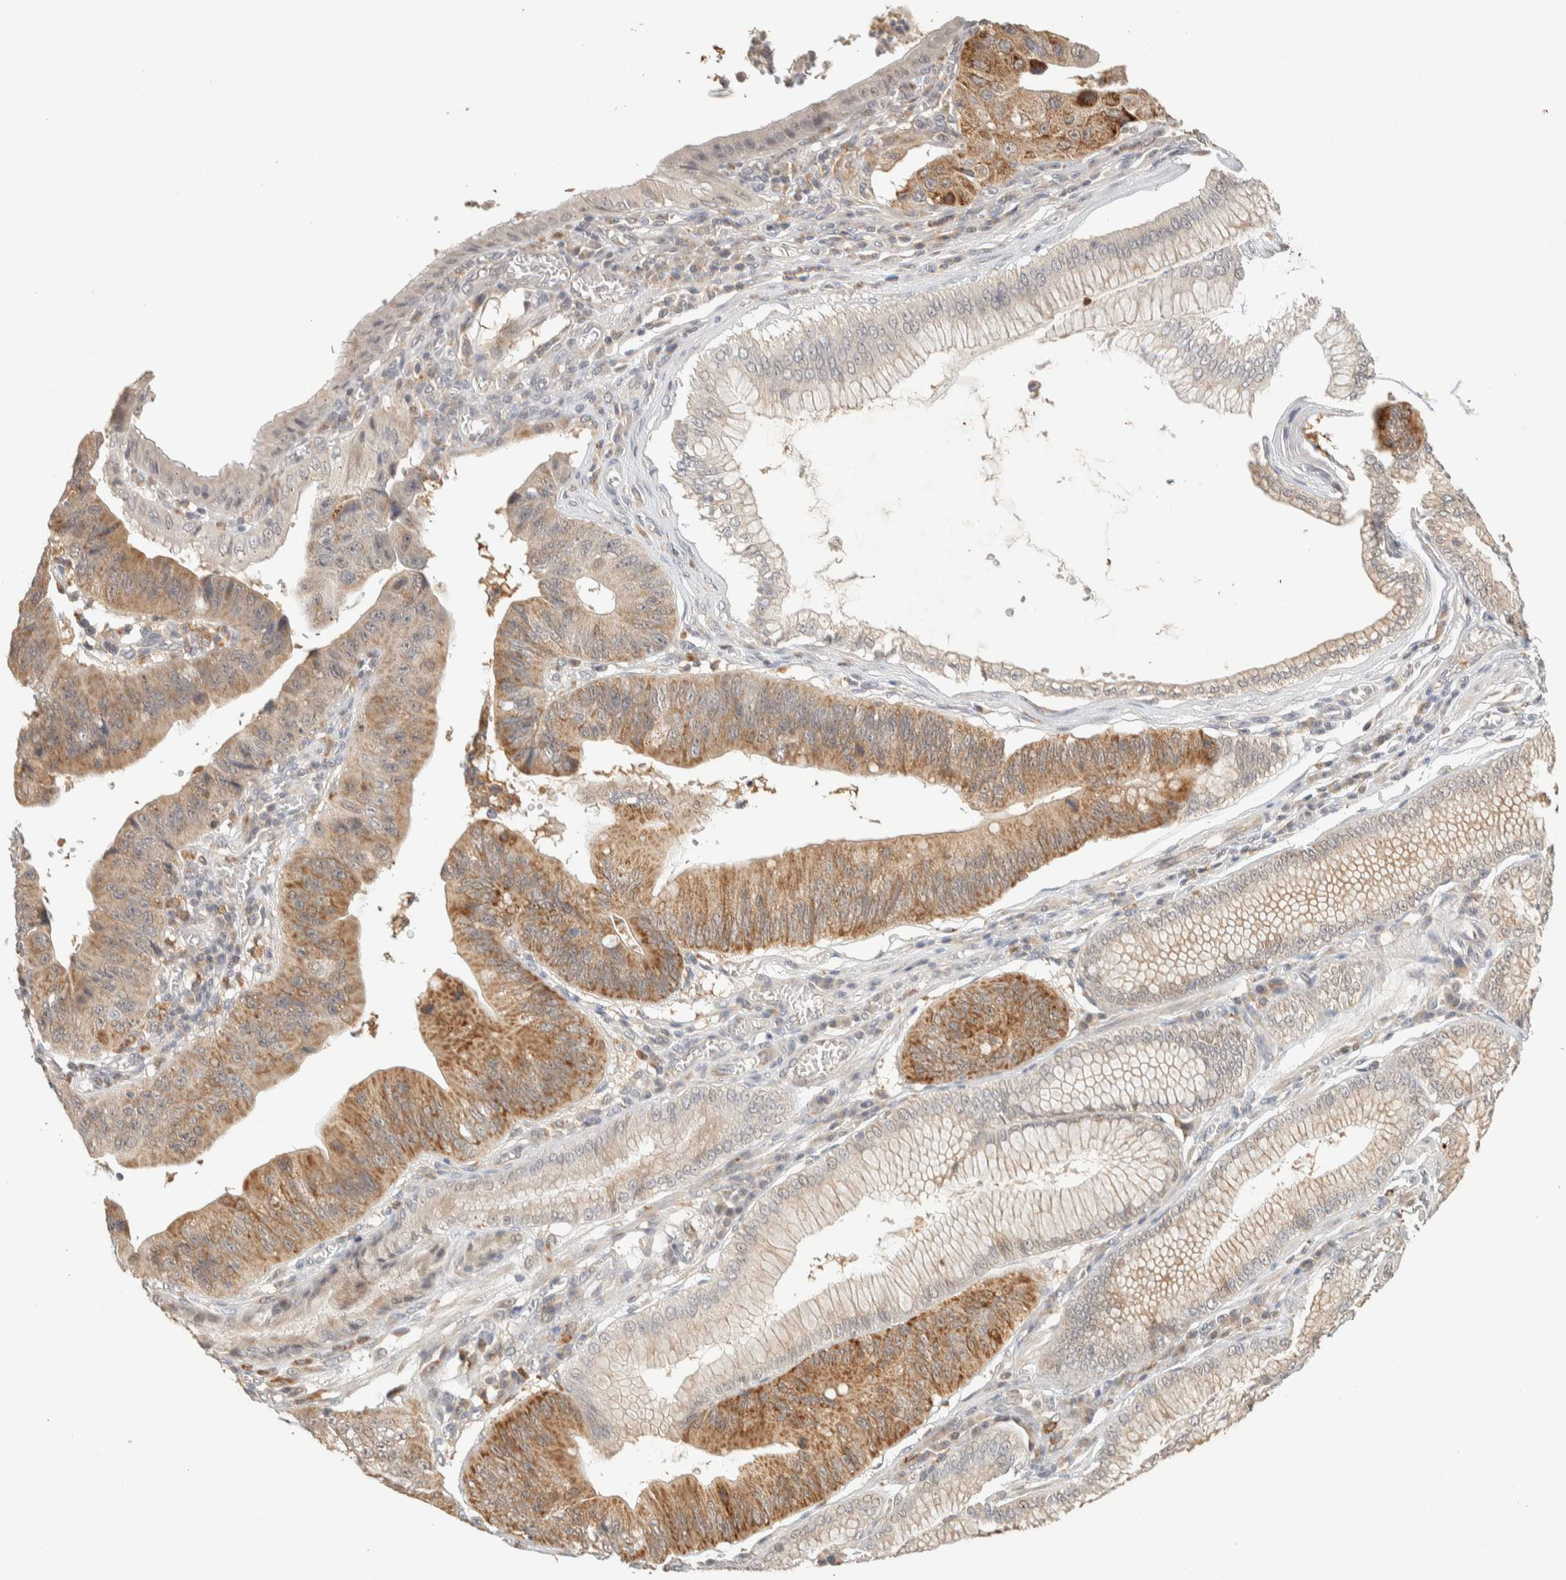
{"staining": {"intensity": "moderate", "quantity": "25%-75%", "location": "cytoplasmic/membranous"}, "tissue": "stomach cancer", "cell_type": "Tumor cells", "image_type": "cancer", "snomed": [{"axis": "morphology", "description": "Adenocarcinoma, NOS"}, {"axis": "topography", "description": "Stomach"}], "caption": "Stomach adenocarcinoma tissue displays moderate cytoplasmic/membranous staining in about 25%-75% of tumor cells", "gene": "ITPA", "patient": {"sex": "male", "age": 59}}